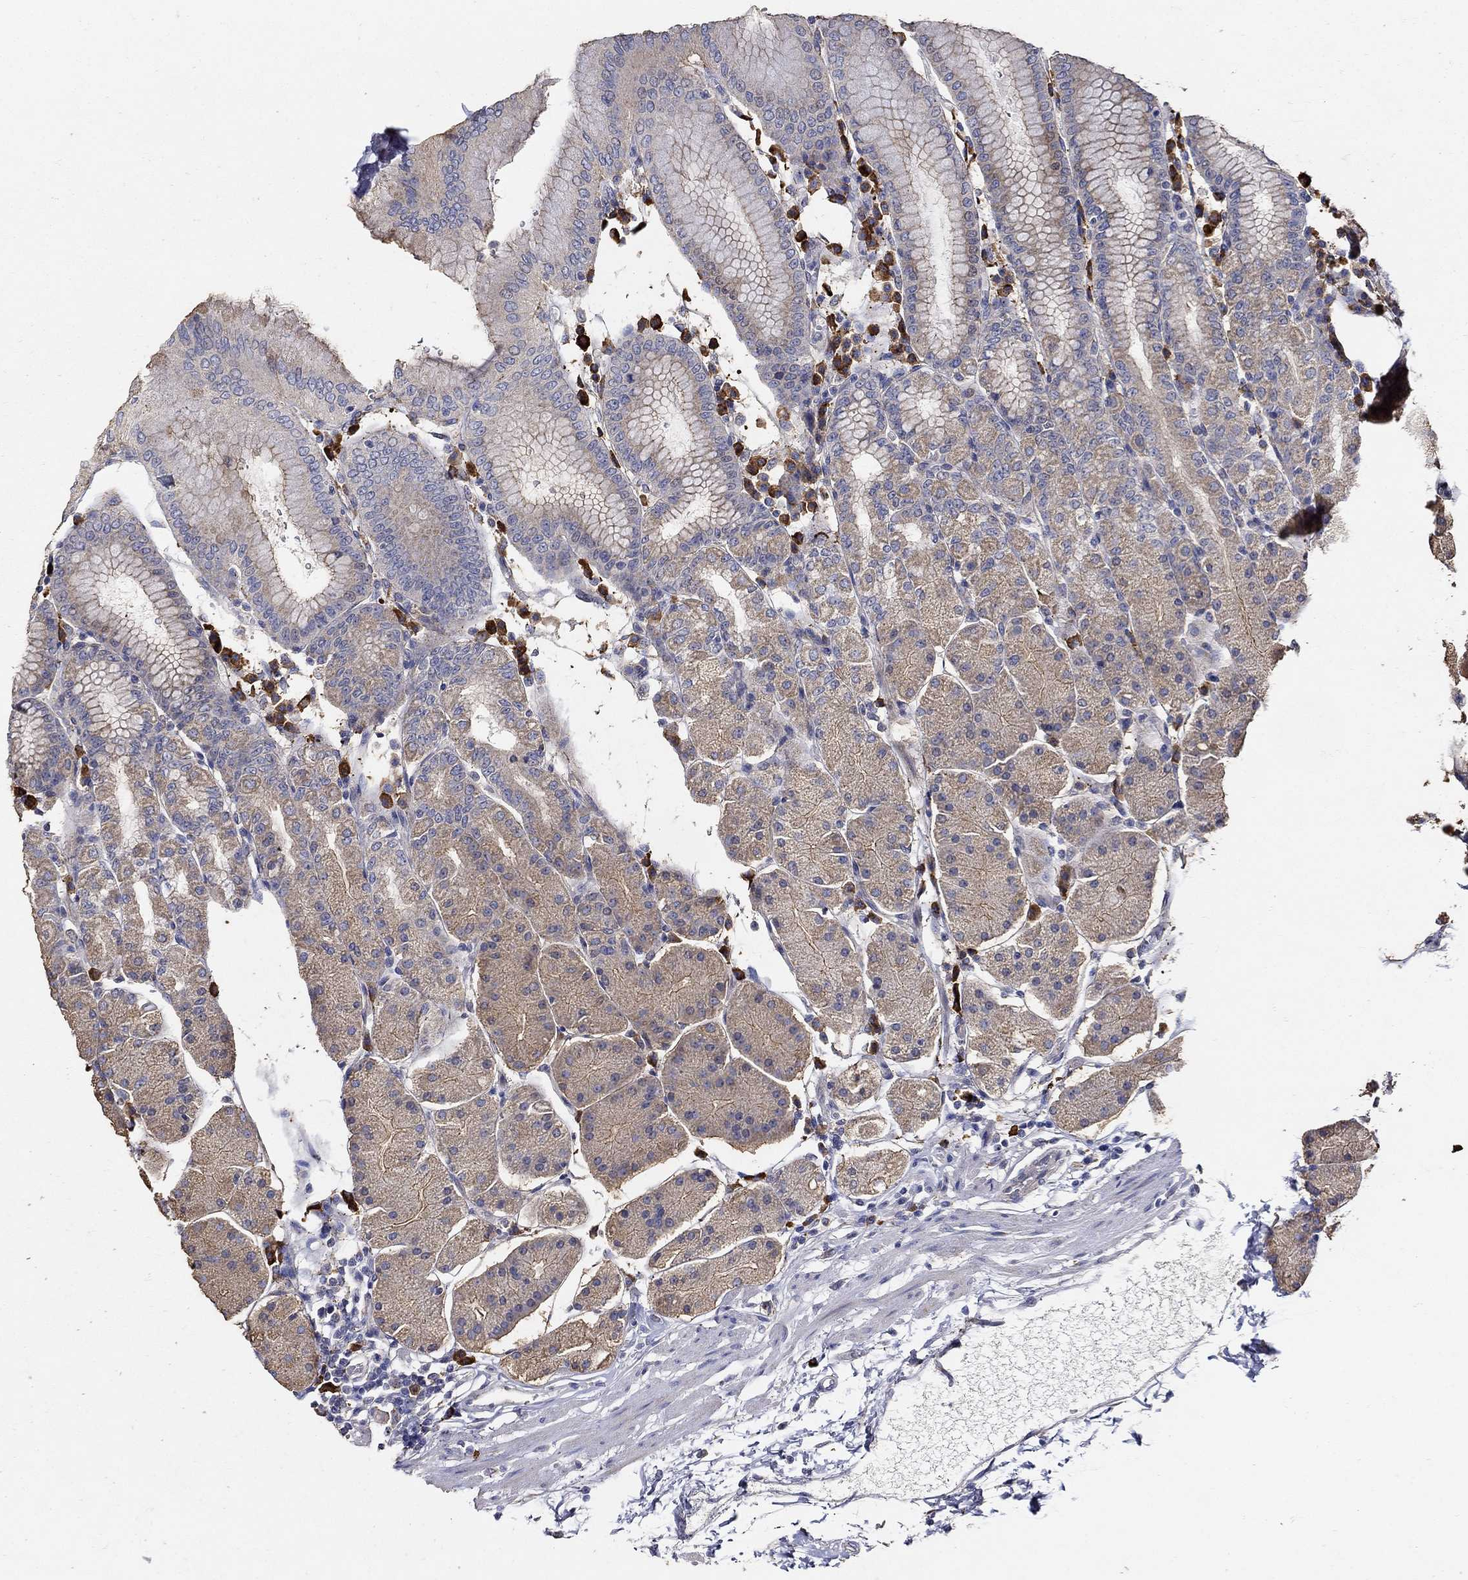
{"staining": {"intensity": "negative", "quantity": "none", "location": "none"}, "tissue": "stomach", "cell_type": "Glandular cells", "image_type": "normal", "snomed": [{"axis": "morphology", "description": "Normal tissue, NOS"}, {"axis": "topography", "description": "Stomach"}], "caption": "DAB immunohistochemical staining of unremarkable human stomach shows no significant positivity in glandular cells.", "gene": "EMILIN3", "patient": {"sex": "male", "age": 54}}